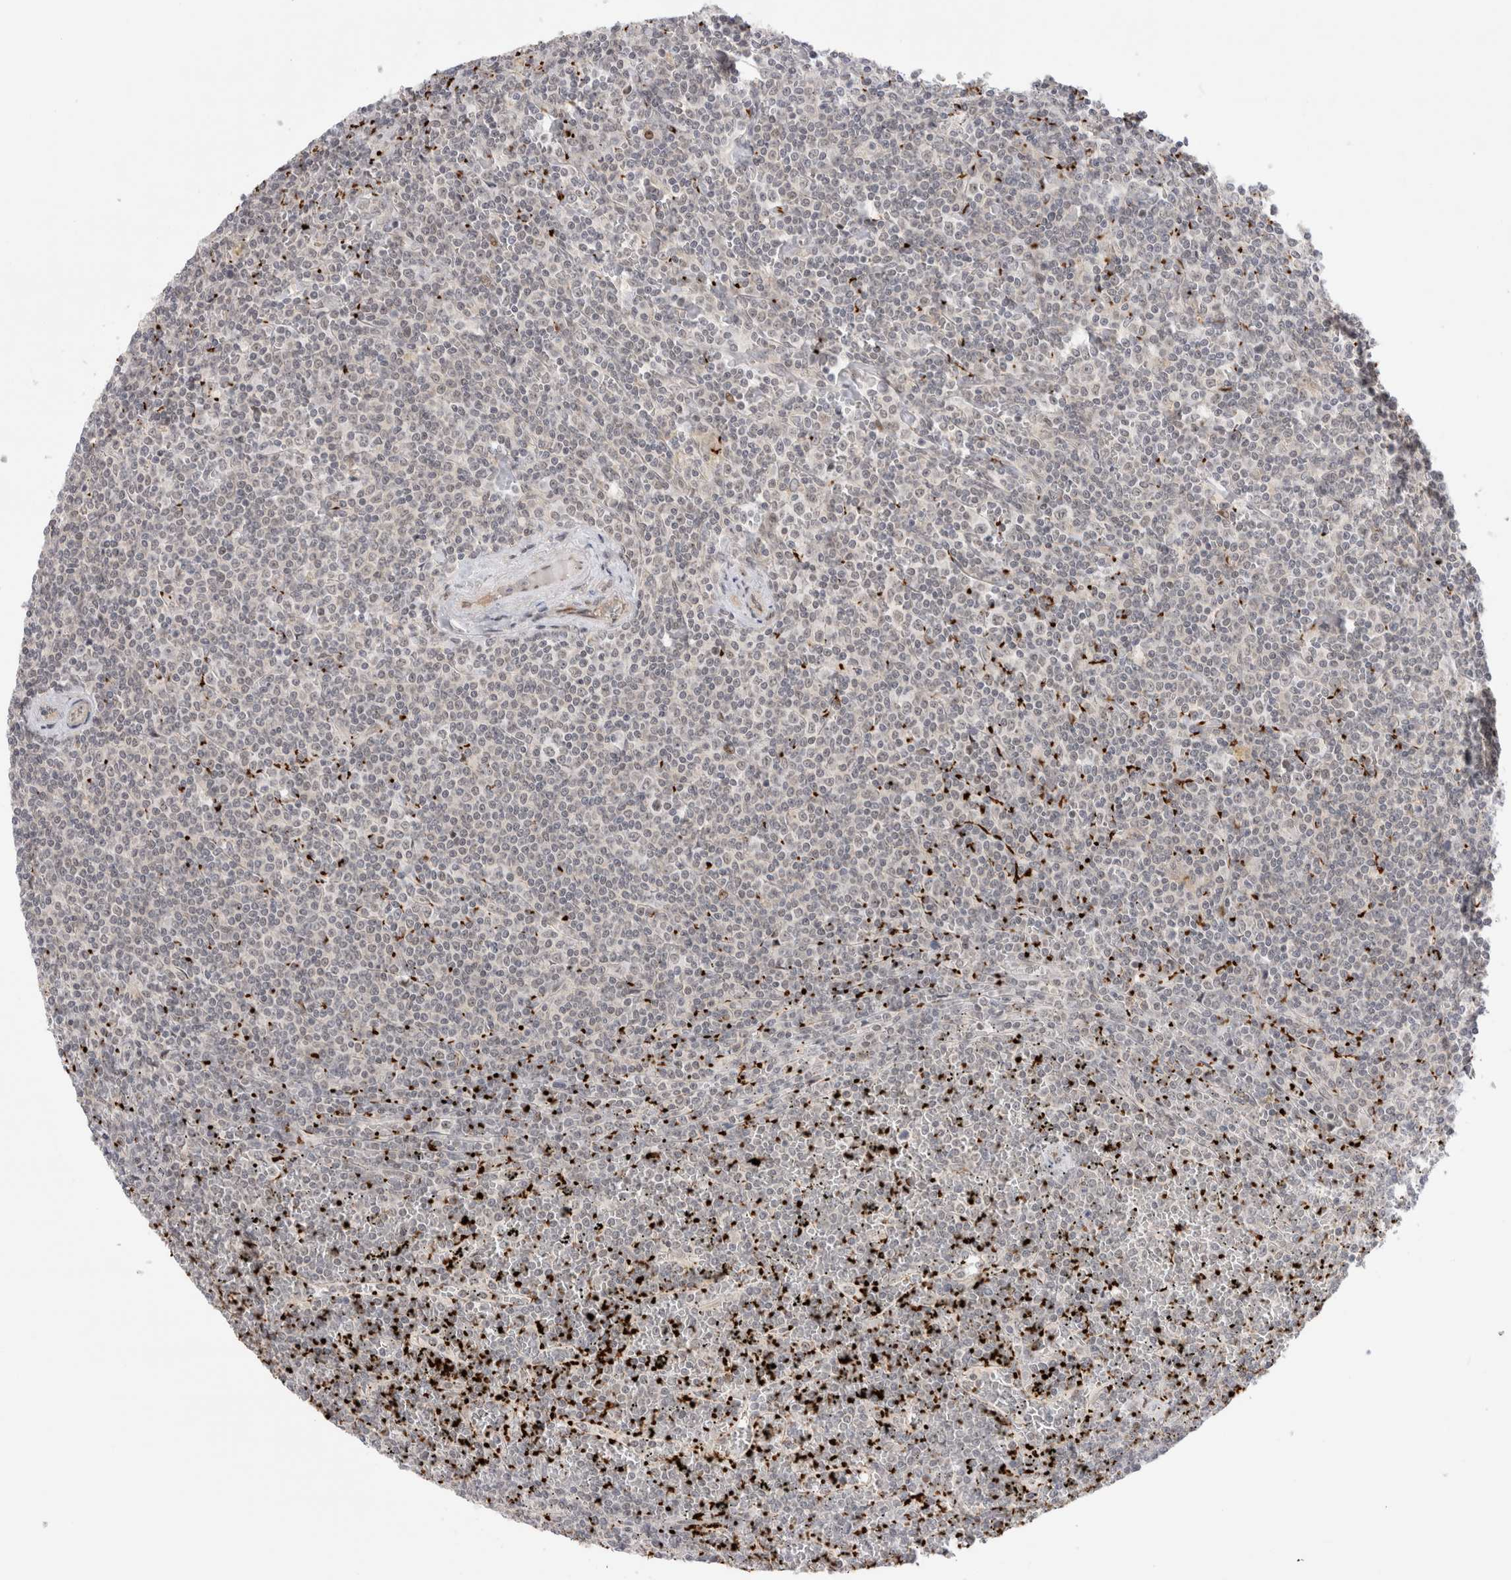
{"staining": {"intensity": "negative", "quantity": "none", "location": "none"}, "tissue": "lymphoma", "cell_type": "Tumor cells", "image_type": "cancer", "snomed": [{"axis": "morphology", "description": "Malignant lymphoma, non-Hodgkin's type, Low grade"}, {"axis": "topography", "description": "Spleen"}], "caption": "Immunohistochemistry (IHC) histopathology image of malignant lymphoma, non-Hodgkin's type (low-grade) stained for a protein (brown), which shows no staining in tumor cells.", "gene": "VPS28", "patient": {"sex": "female", "age": 19}}